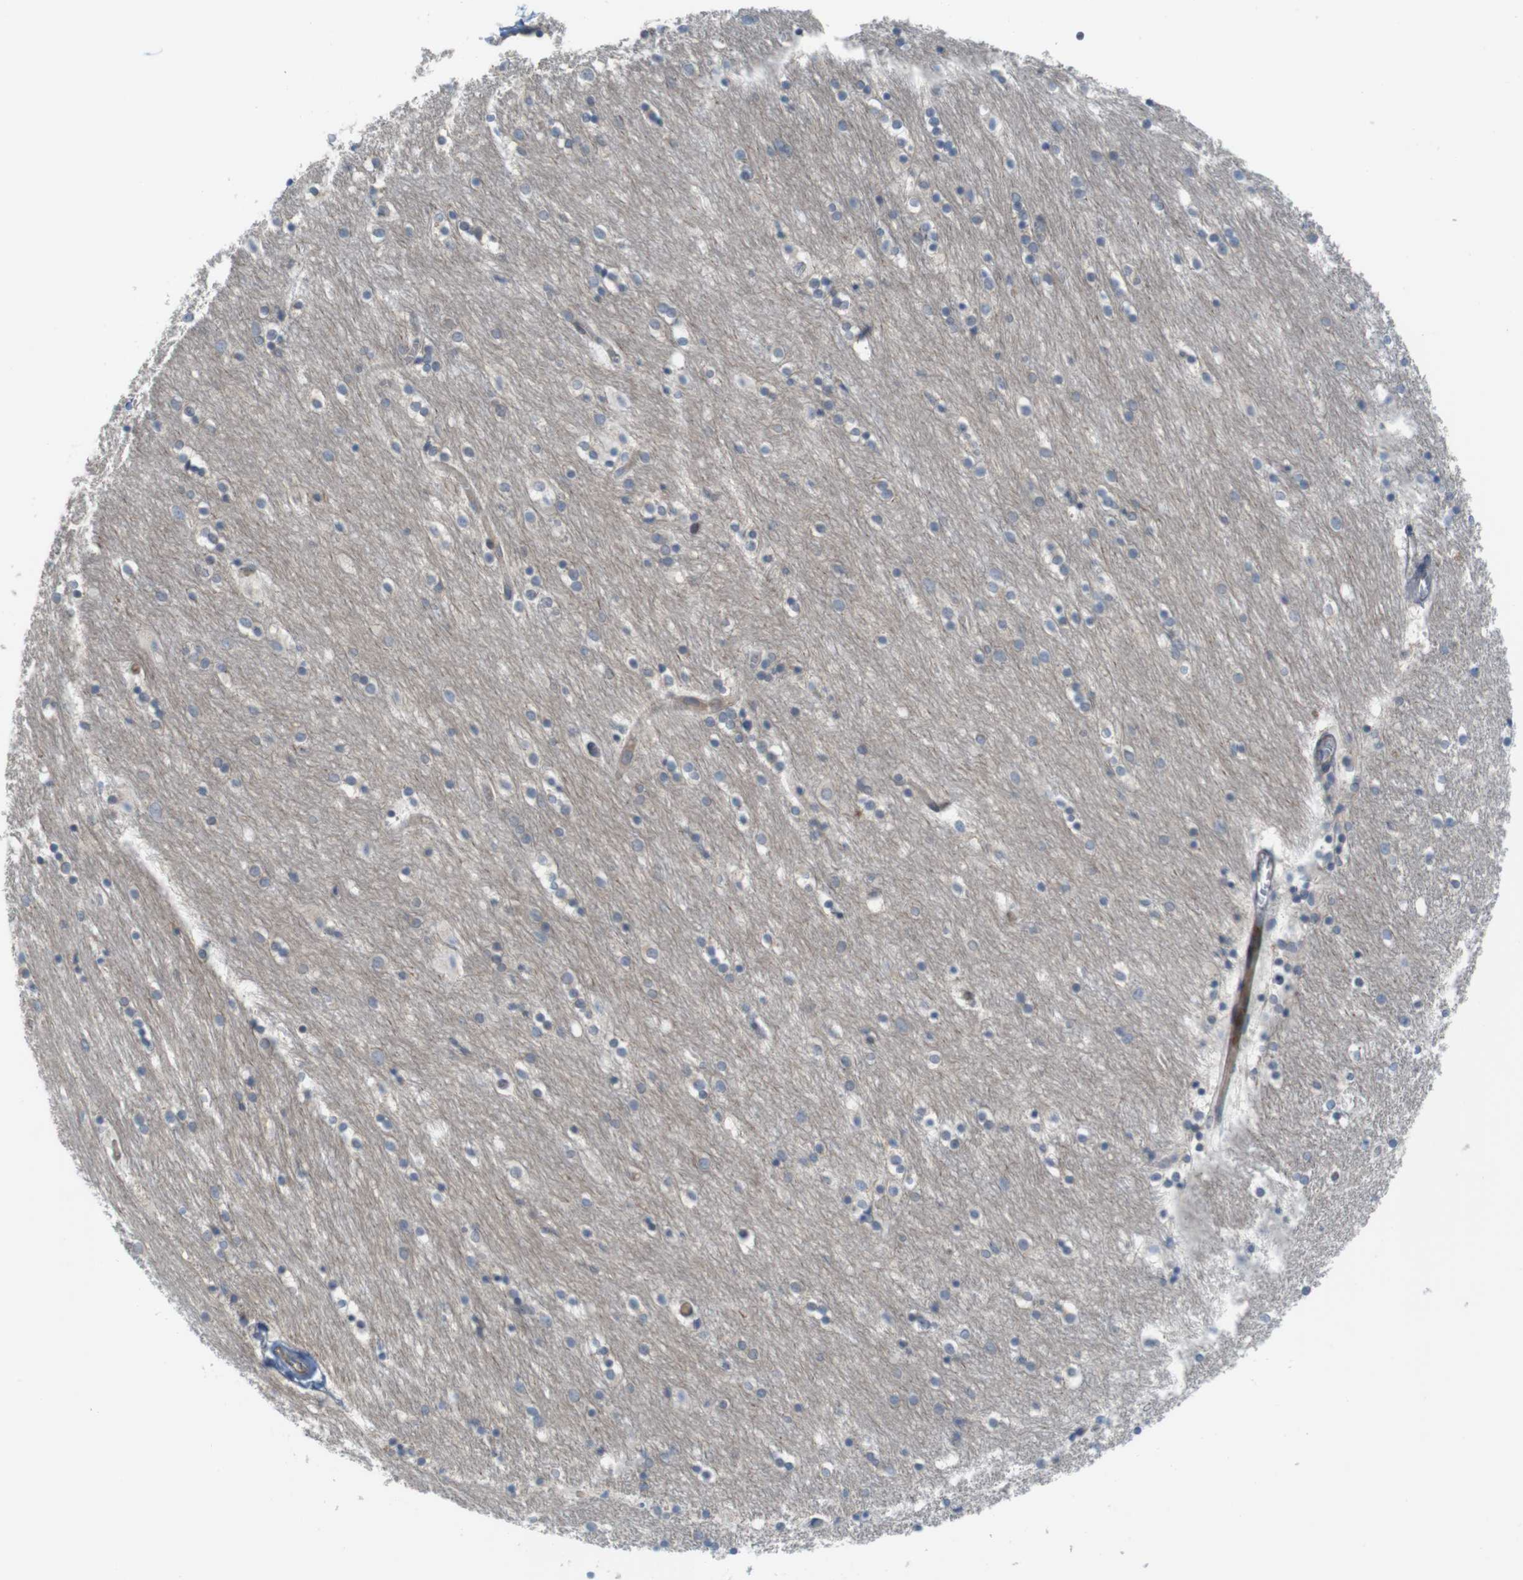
{"staining": {"intensity": "negative", "quantity": "none", "location": "none"}, "tissue": "caudate", "cell_type": "Glial cells", "image_type": "normal", "snomed": [{"axis": "morphology", "description": "Normal tissue, NOS"}, {"axis": "topography", "description": "Lateral ventricle wall"}], "caption": "The image reveals no staining of glial cells in normal caudate. (Immunohistochemistry (ihc), brightfield microscopy, high magnification).", "gene": "GJC3", "patient": {"sex": "female", "age": 54}}